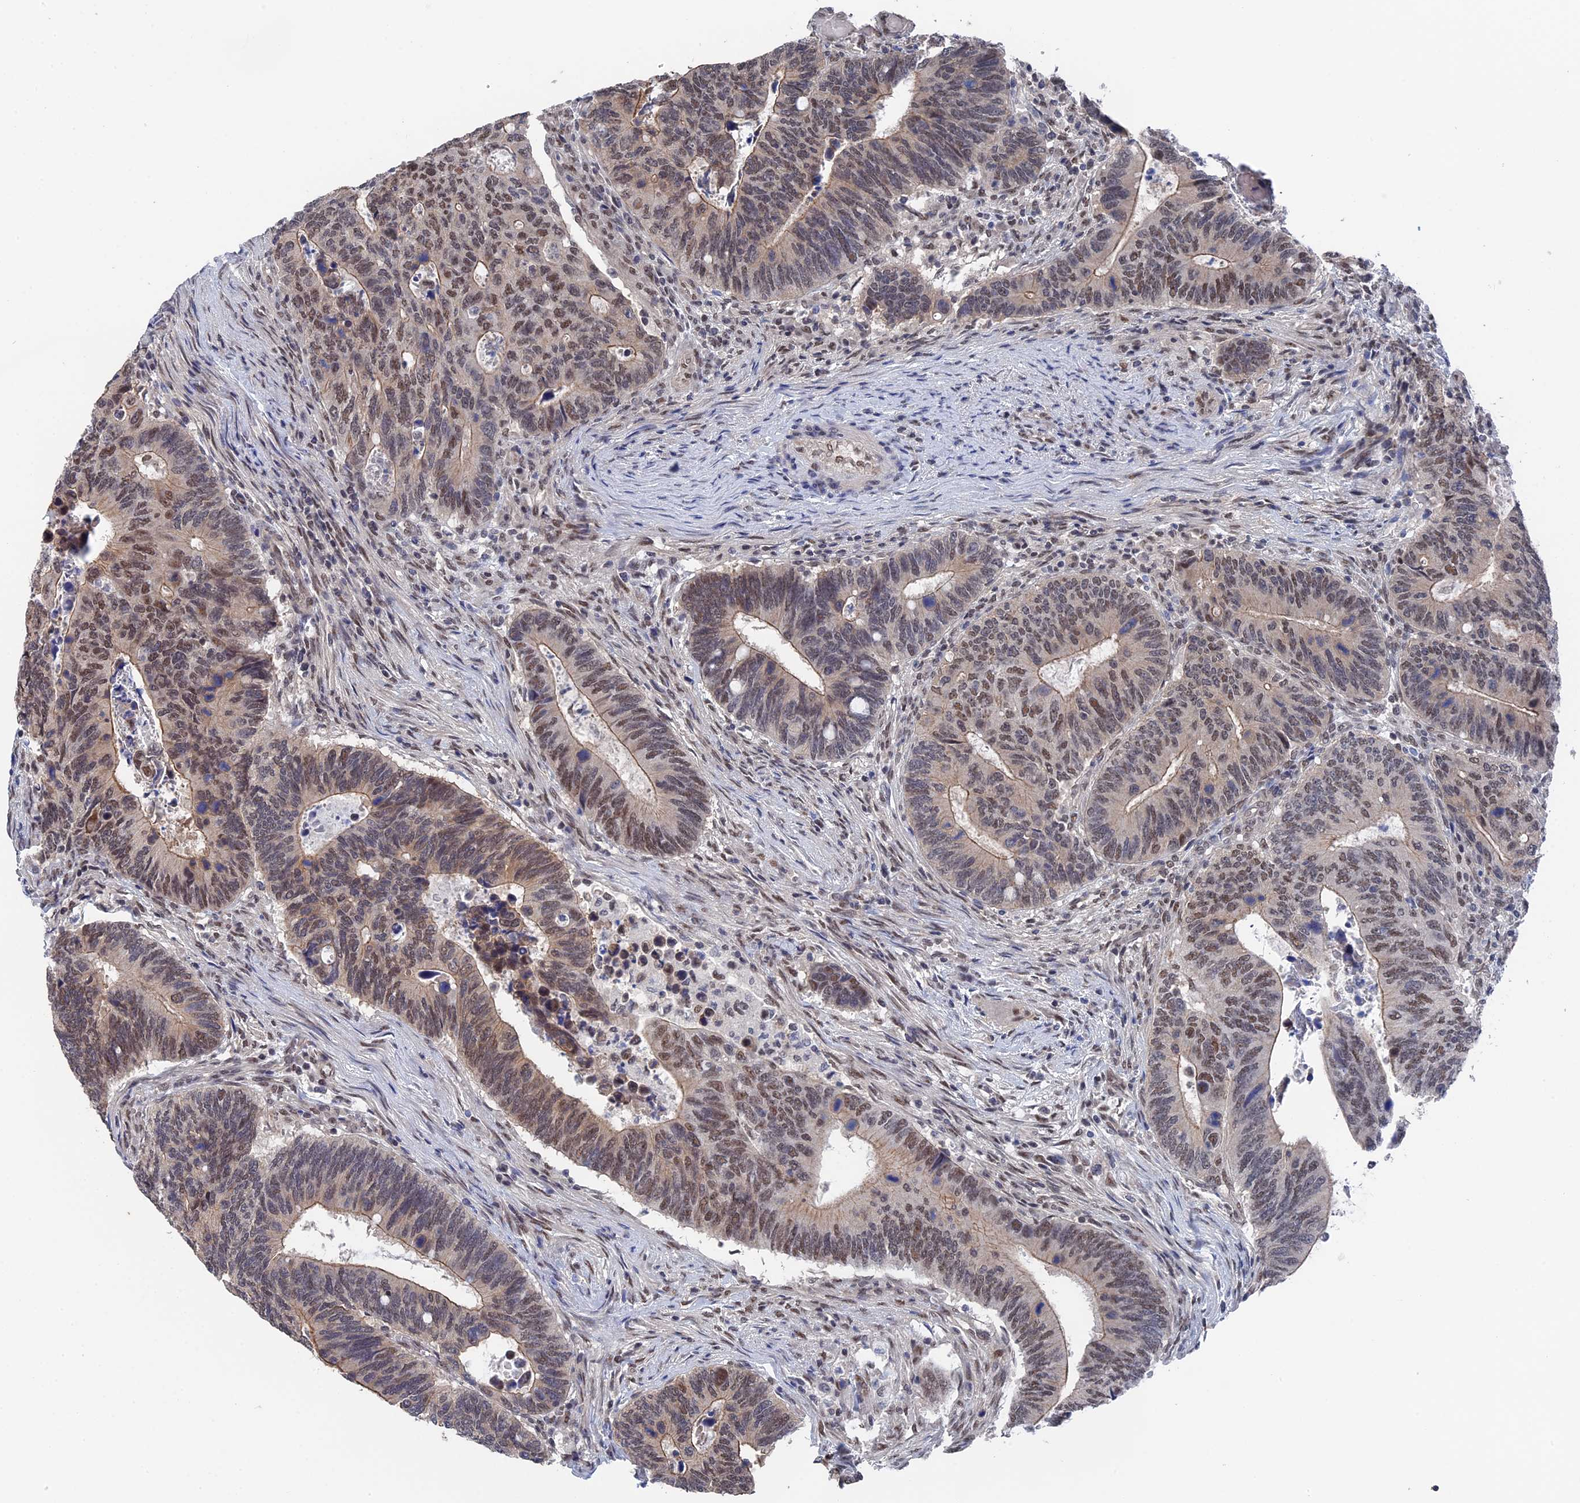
{"staining": {"intensity": "moderate", "quantity": "25%-75%", "location": "cytoplasmic/membranous,nuclear"}, "tissue": "colorectal cancer", "cell_type": "Tumor cells", "image_type": "cancer", "snomed": [{"axis": "morphology", "description": "Adenocarcinoma, NOS"}, {"axis": "topography", "description": "Colon"}], "caption": "Colorectal cancer stained for a protein (brown) displays moderate cytoplasmic/membranous and nuclear positive positivity in approximately 25%-75% of tumor cells.", "gene": "TSSC4", "patient": {"sex": "male", "age": 87}}